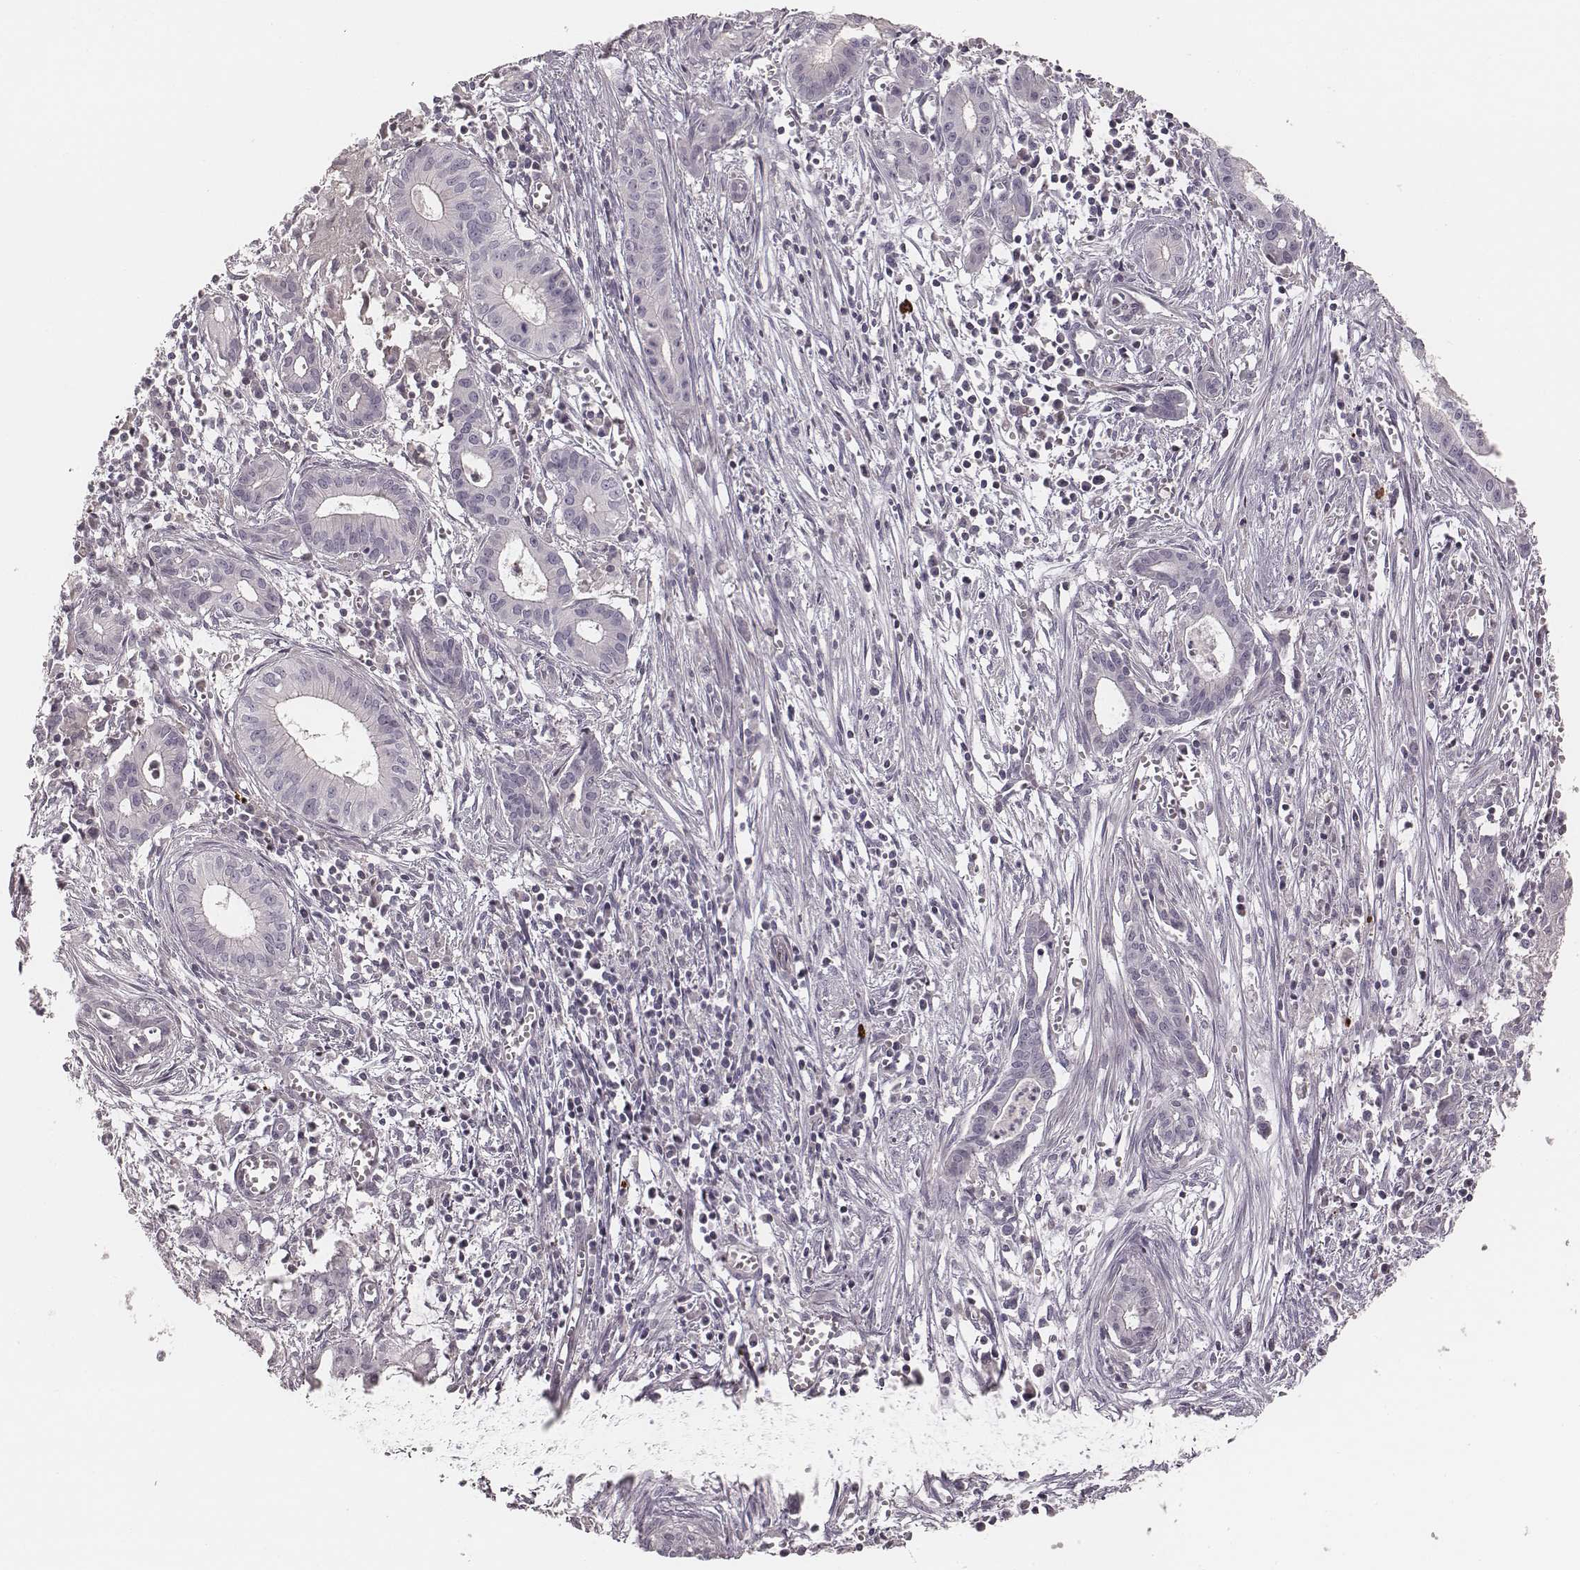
{"staining": {"intensity": "negative", "quantity": "none", "location": "none"}, "tissue": "pancreatic cancer", "cell_type": "Tumor cells", "image_type": "cancer", "snomed": [{"axis": "morphology", "description": "Adenocarcinoma, NOS"}, {"axis": "topography", "description": "Pancreas"}], "caption": "The image reveals no significant positivity in tumor cells of pancreatic adenocarcinoma.", "gene": "S100Z", "patient": {"sex": "male", "age": 48}}